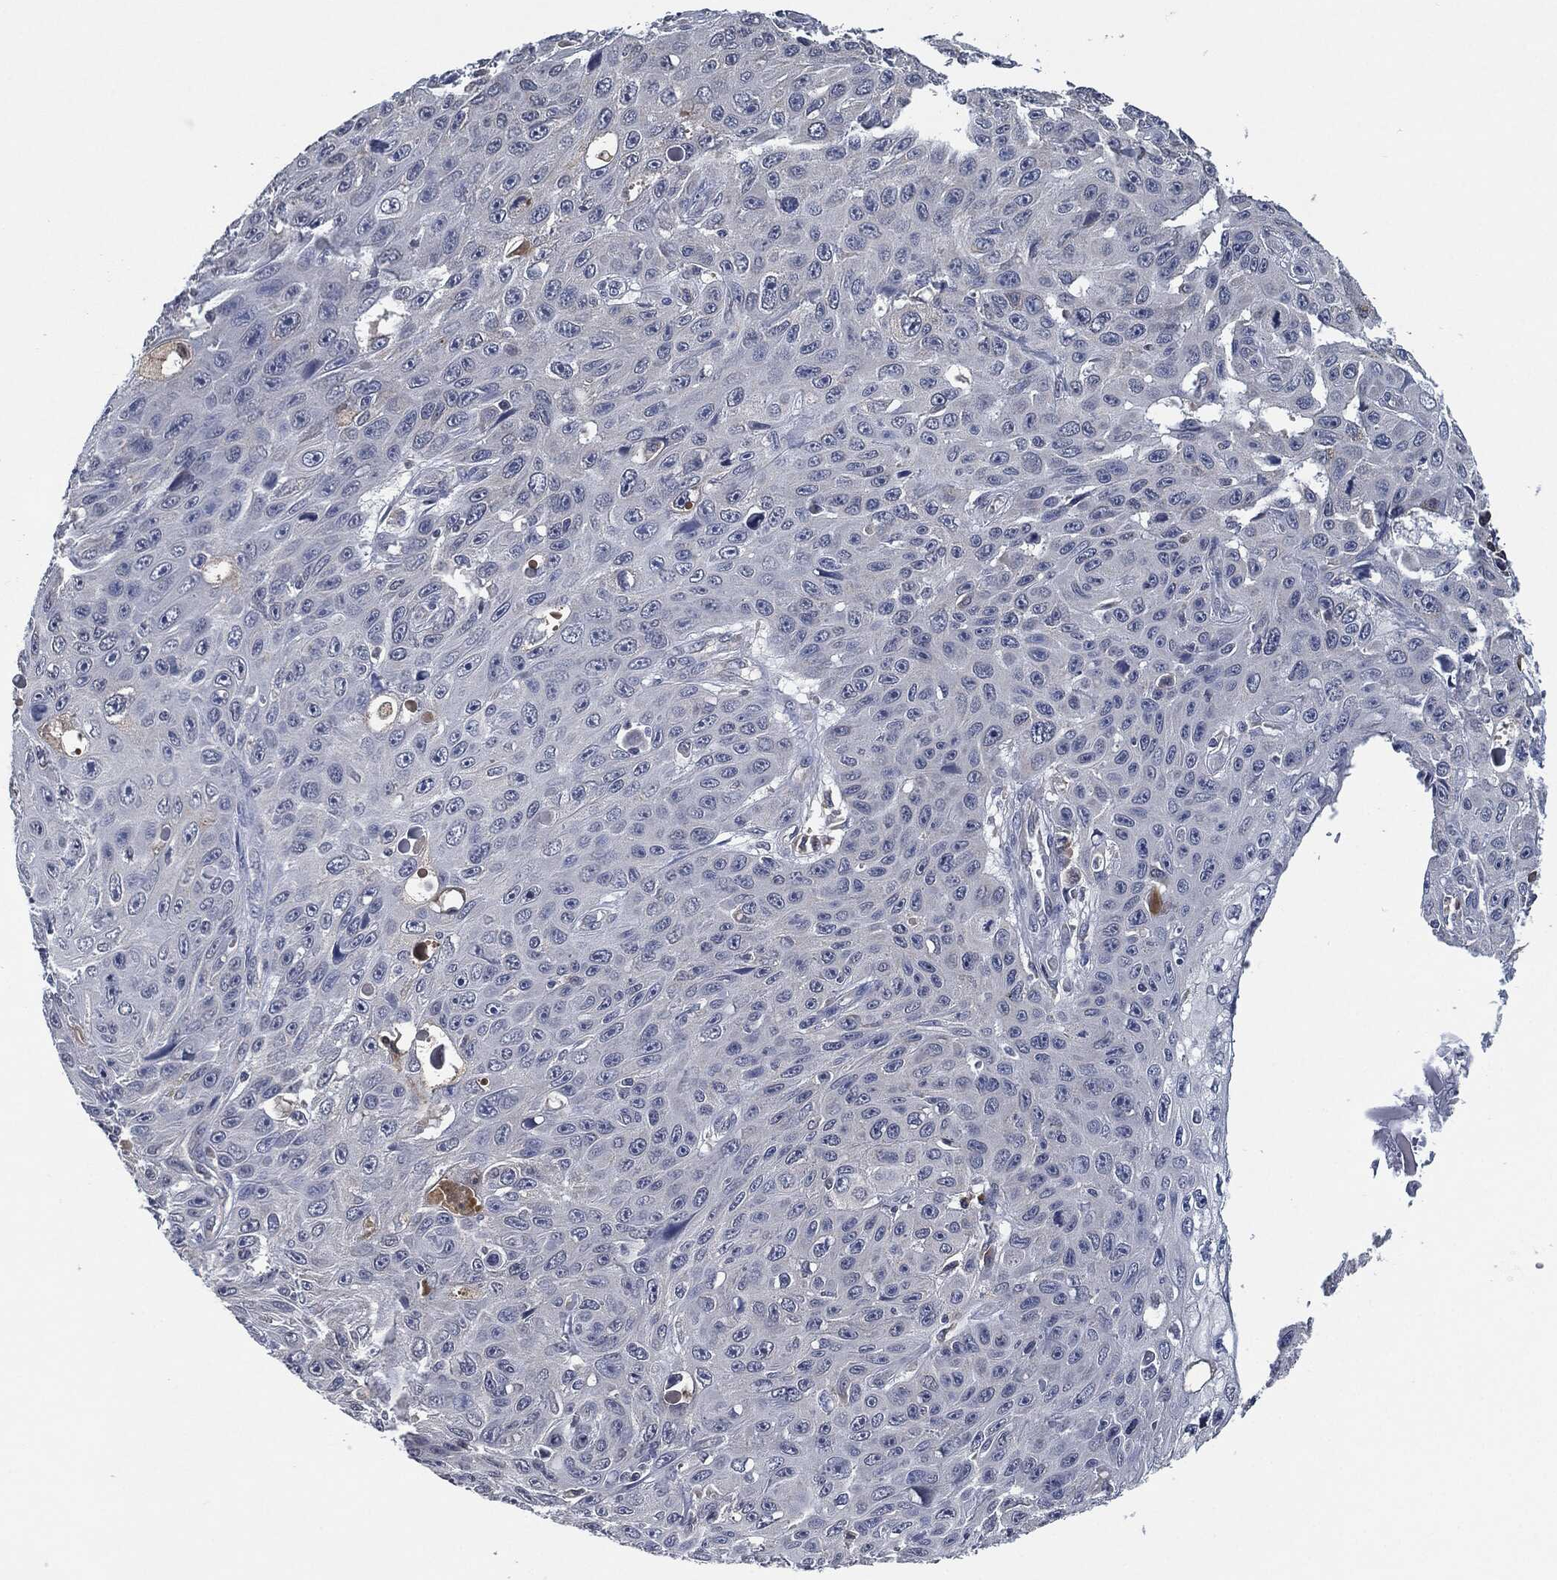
{"staining": {"intensity": "negative", "quantity": "none", "location": "none"}, "tissue": "skin cancer", "cell_type": "Tumor cells", "image_type": "cancer", "snomed": [{"axis": "morphology", "description": "Squamous cell carcinoma, NOS"}, {"axis": "topography", "description": "Skin"}], "caption": "Immunohistochemical staining of squamous cell carcinoma (skin) displays no significant positivity in tumor cells.", "gene": "IL2RG", "patient": {"sex": "male", "age": 82}}